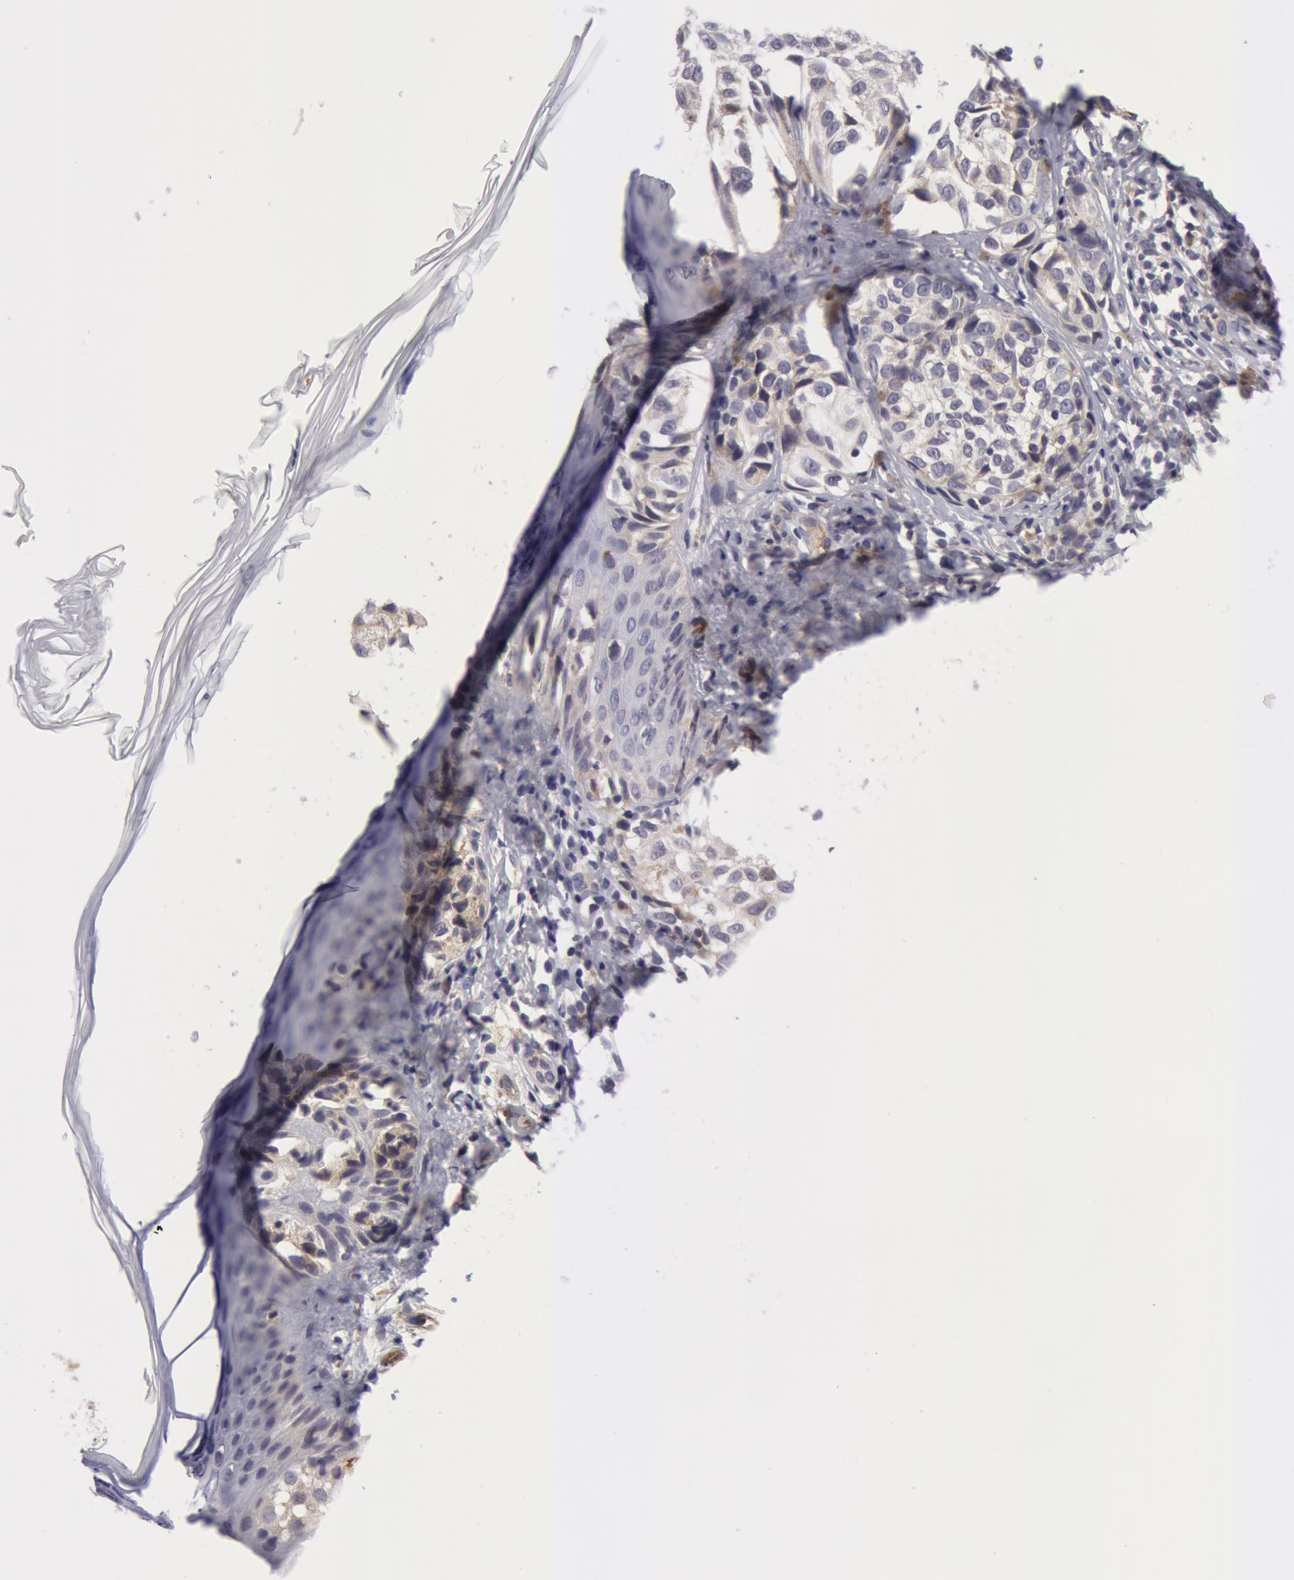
{"staining": {"intensity": "negative", "quantity": "none", "location": "none"}, "tissue": "melanoma", "cell_type": "Tumor cells", "image_type": "cancer", "snomed": [{"axis": "morphology", "description": "Malignant melanoma, NOS"}, {"axis": "topography", "description": "Skin"}], "caption": "The image displays no staining of tumor cells in melanoma.", "gene": "IL23A", "patient": {"sex": "male", "age": 57}}